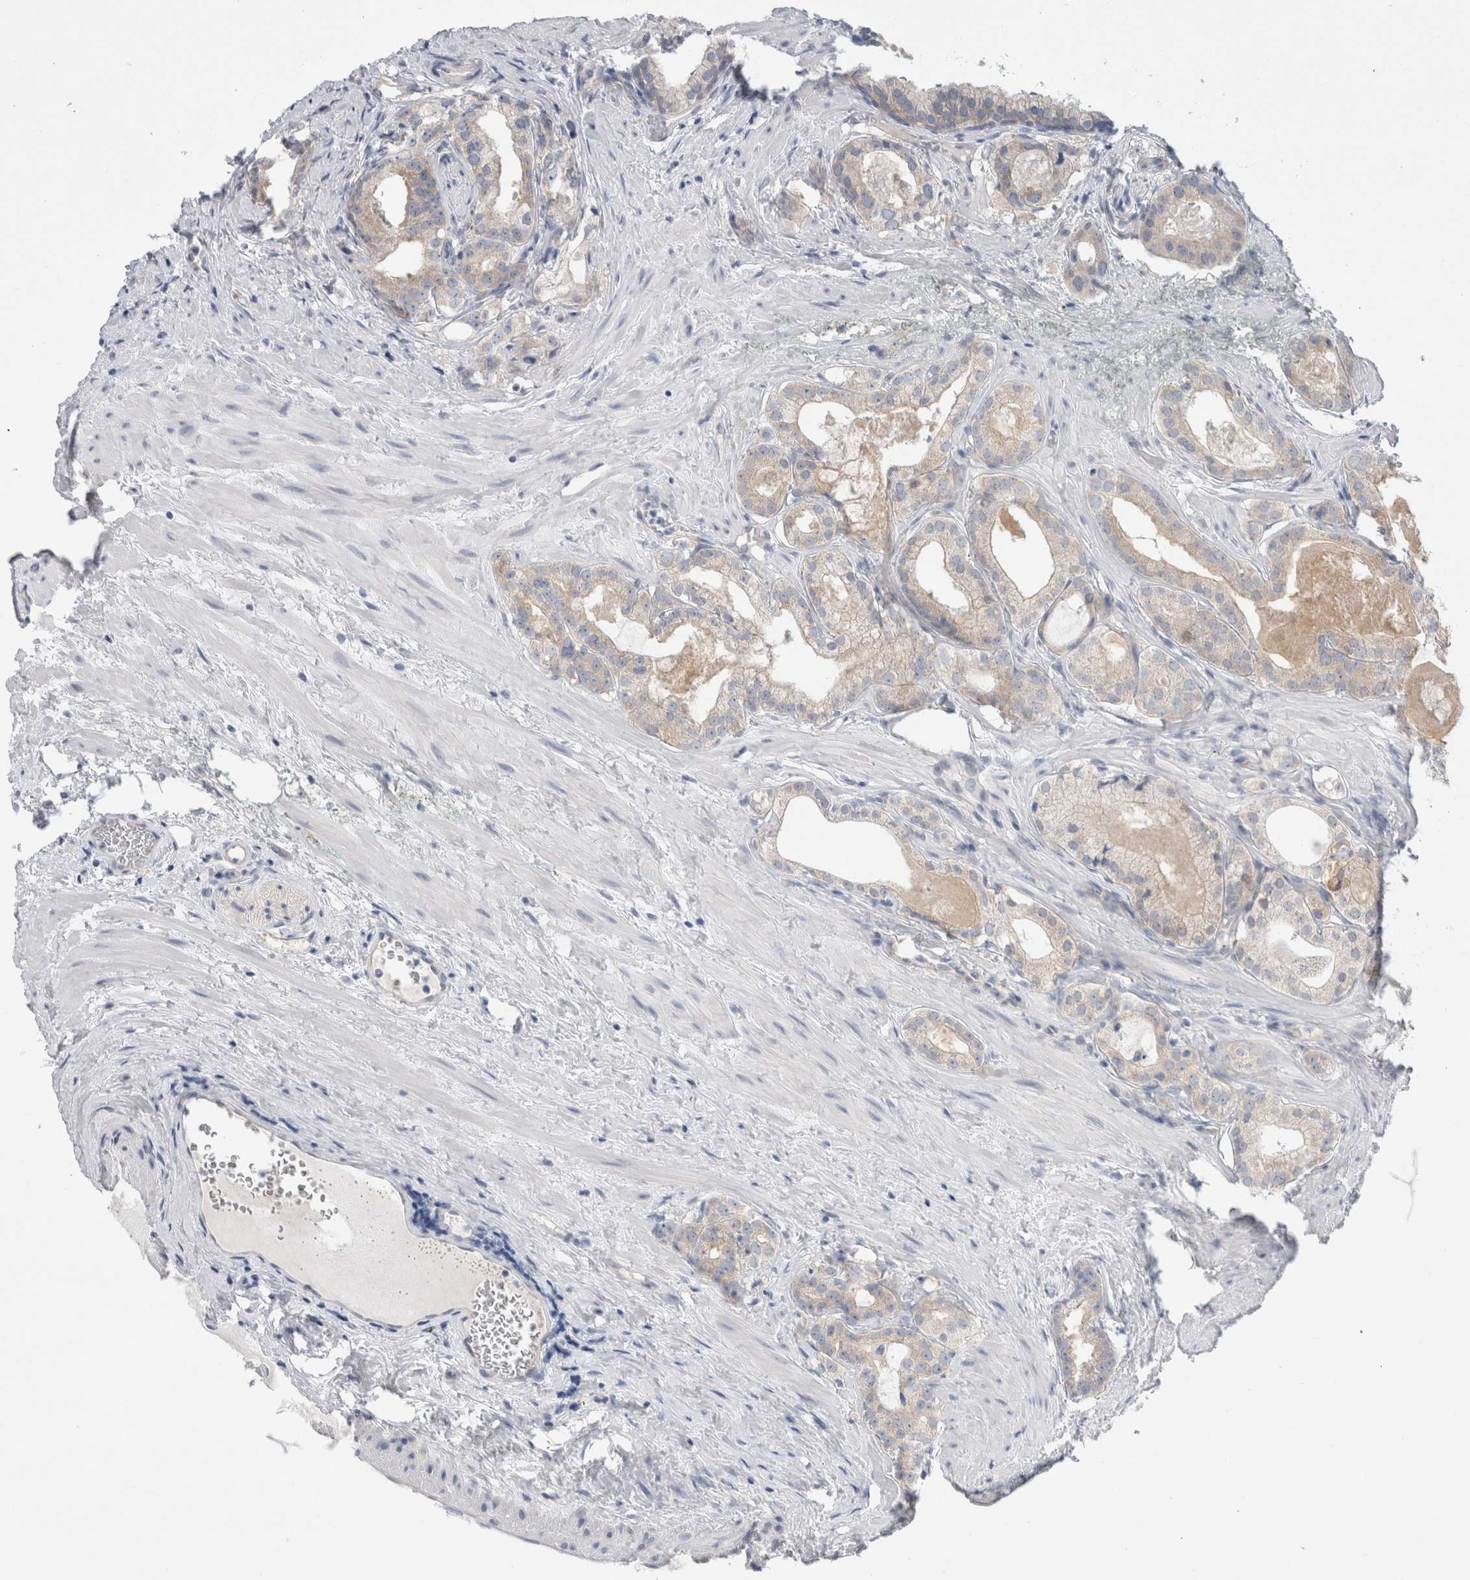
{"staining": {"intensity": "negative", "quantity": "none", "location": "none"}, "tissue": "prostate cancer", "cell_type": "Tumor cells", "image_type": "cancer", "snomed": [{"axis": "morphology", "description": "Adenocarcinoma, Low grade"}, {"axis": "topography", "description": "Prostate"}], "caption": "DAB (3,3'-diaminobenzidine) immunohistochemical staining of prostate cancer (low-grade adenocarcinoma) exhibits no significant staining in tumor cells.", "gene": "WIPF2", "patient": {"sex": "male", "age": 59}}